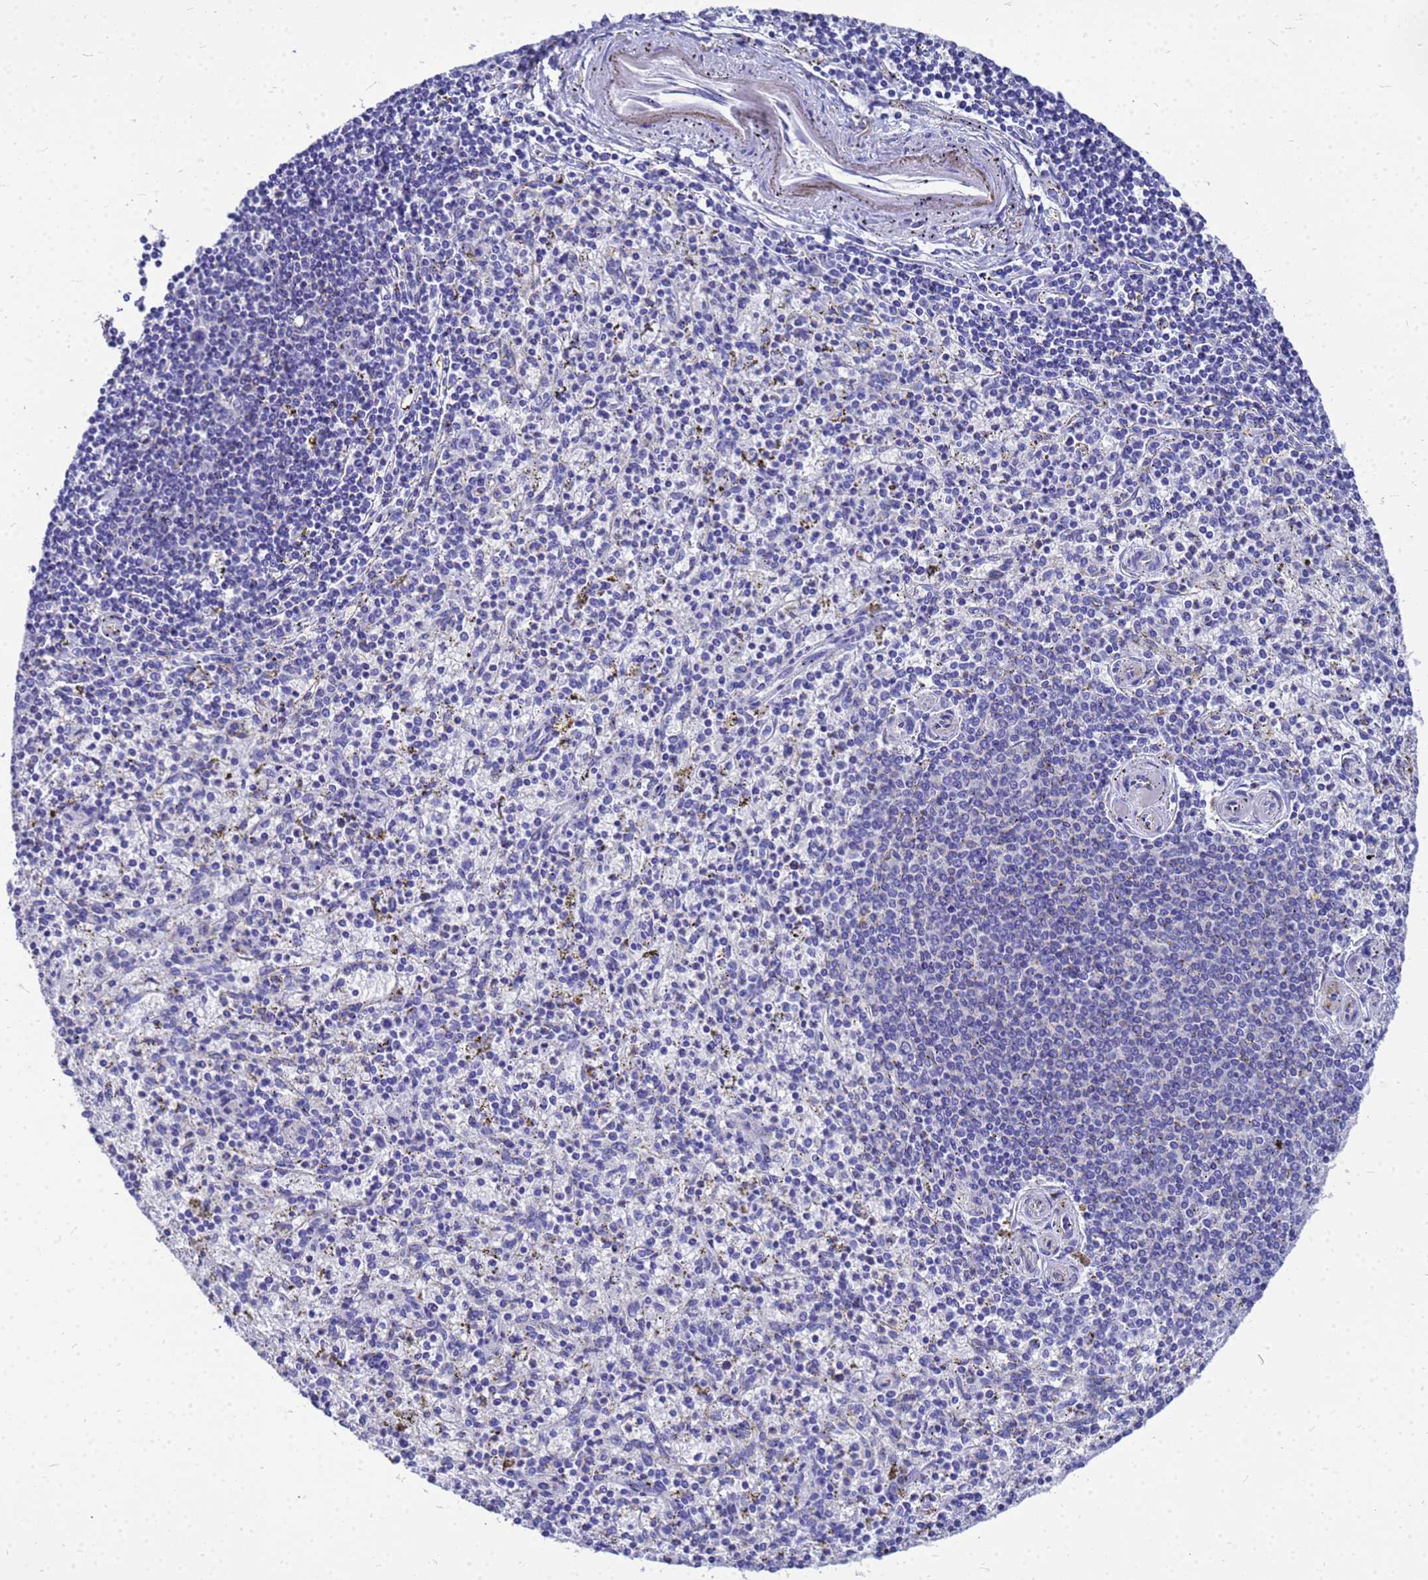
{"staining": {"intensity": "negative", "quantity": "none", "location": "none"}, "tissue": "spleen", "cell_type": "Cells in red pulp", "image_type": "normal", "snomed": [{"axis": "morphology", "description": "Normal tissue, NOS"}, {"axis": "topography", "description": "Spleen"}], "caption": "Histopathology image shows no protein staining in cells in red pulp of normal spleen. The staining is performed using DAB brown chromogen with nuclei counter-stained in using hematoxylin.", "gene": "OR52E2", "patient": {"sex": "male", "age": 72}}